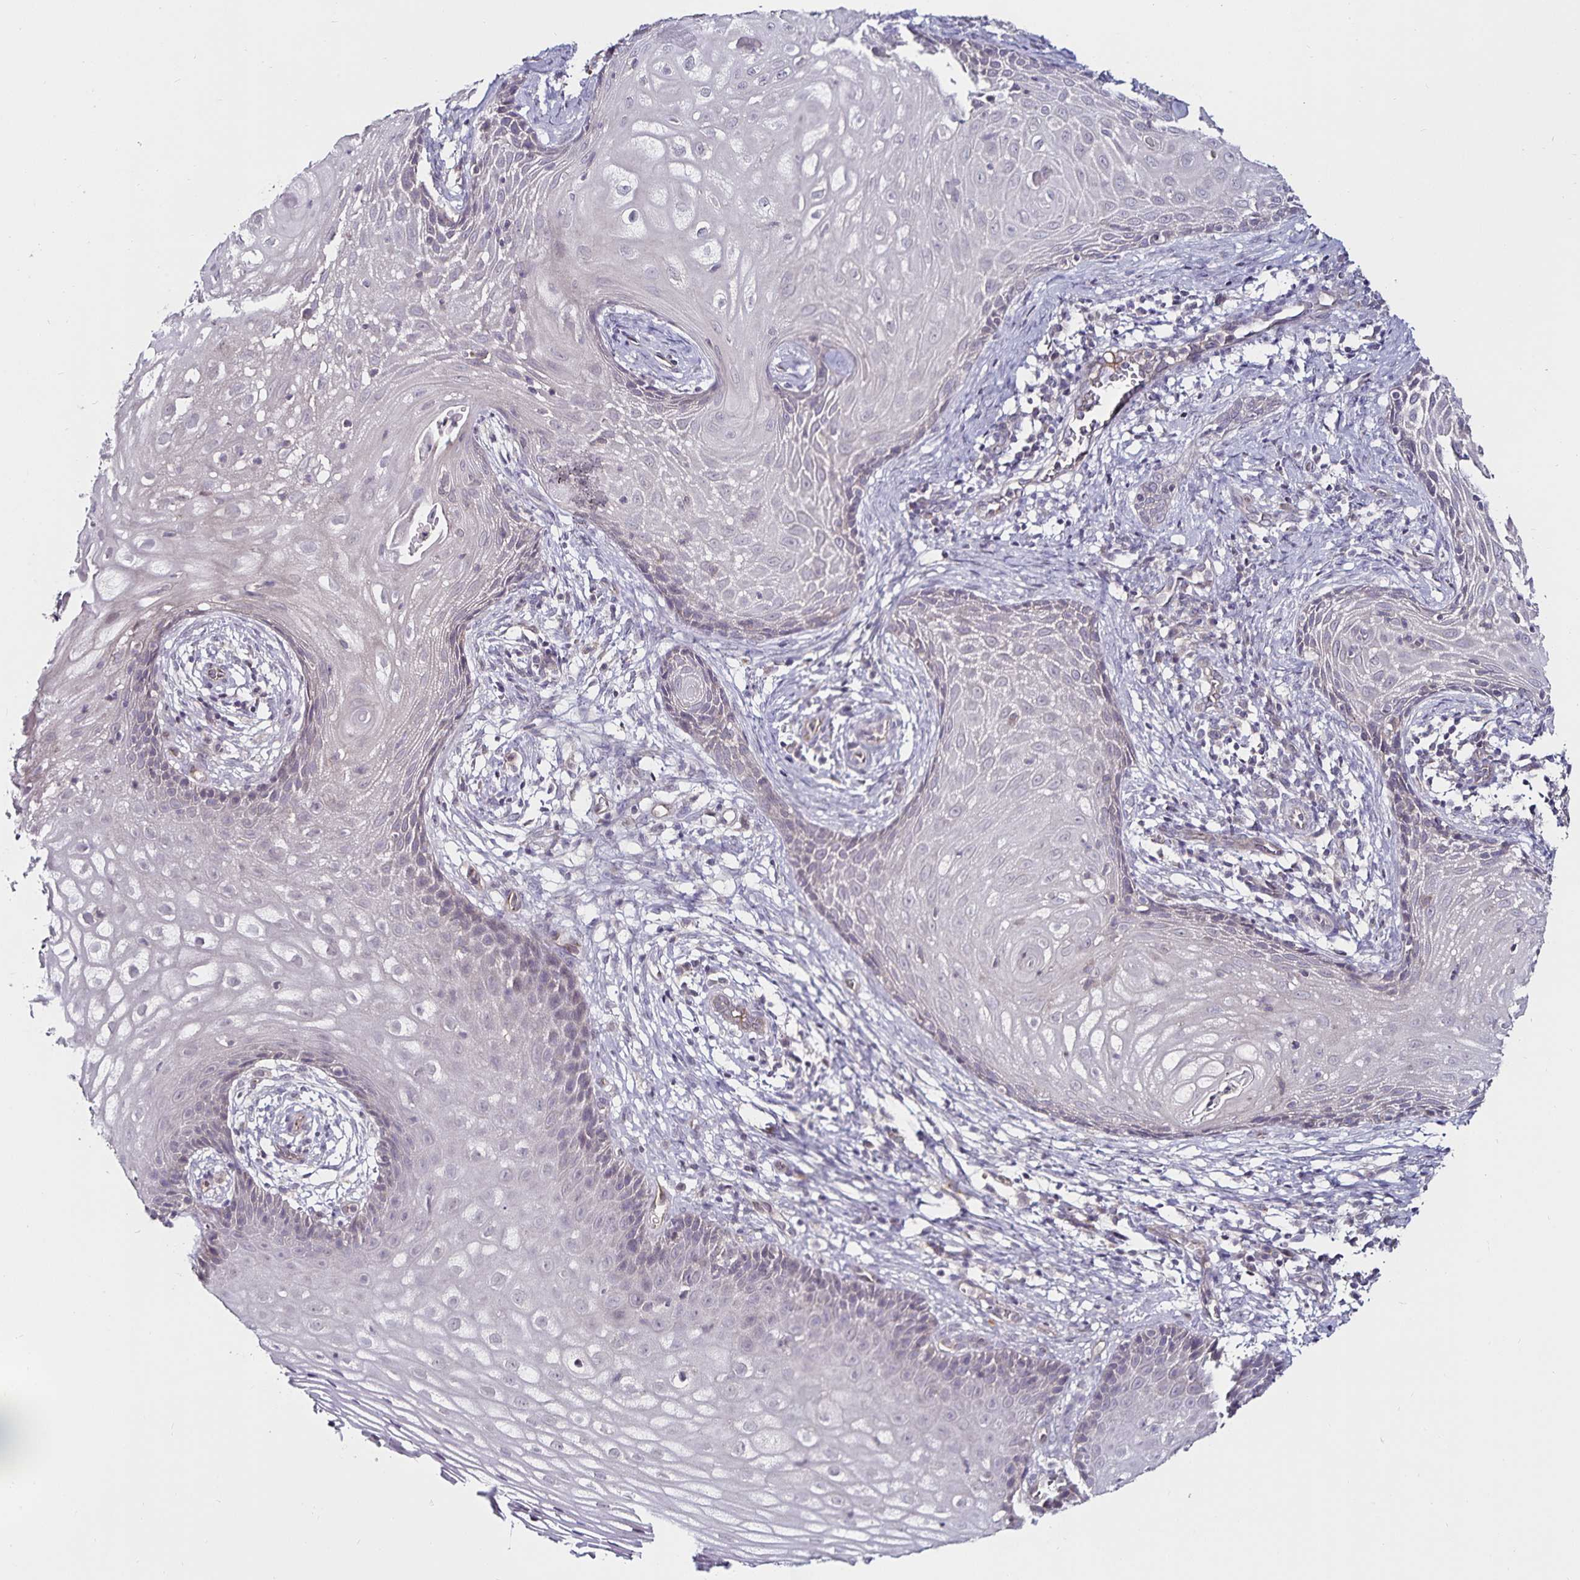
{"staining": {"intensity": "negative", "quantity": "none", "location": "none"}, "tissue": "cervical cancer", "cell_type": "Tumor cells", "image_type": "cancer", "snomed": [{"axis": "morphology", "description": "Squamous cell carcinoma, NOS"}, {"axis": "topography", "description": "Cervix"}], "caption": "Immunohistochemistry photomicrograph of neoplastic tissue: squamous cell carcinoma (cervical) stained with DAB (3,3'-diaminobenzidine) exhibits no significant protein expression in tumor cells.", "gene": "ACSL5", "patient": {"sex": "female", "age": 30}}